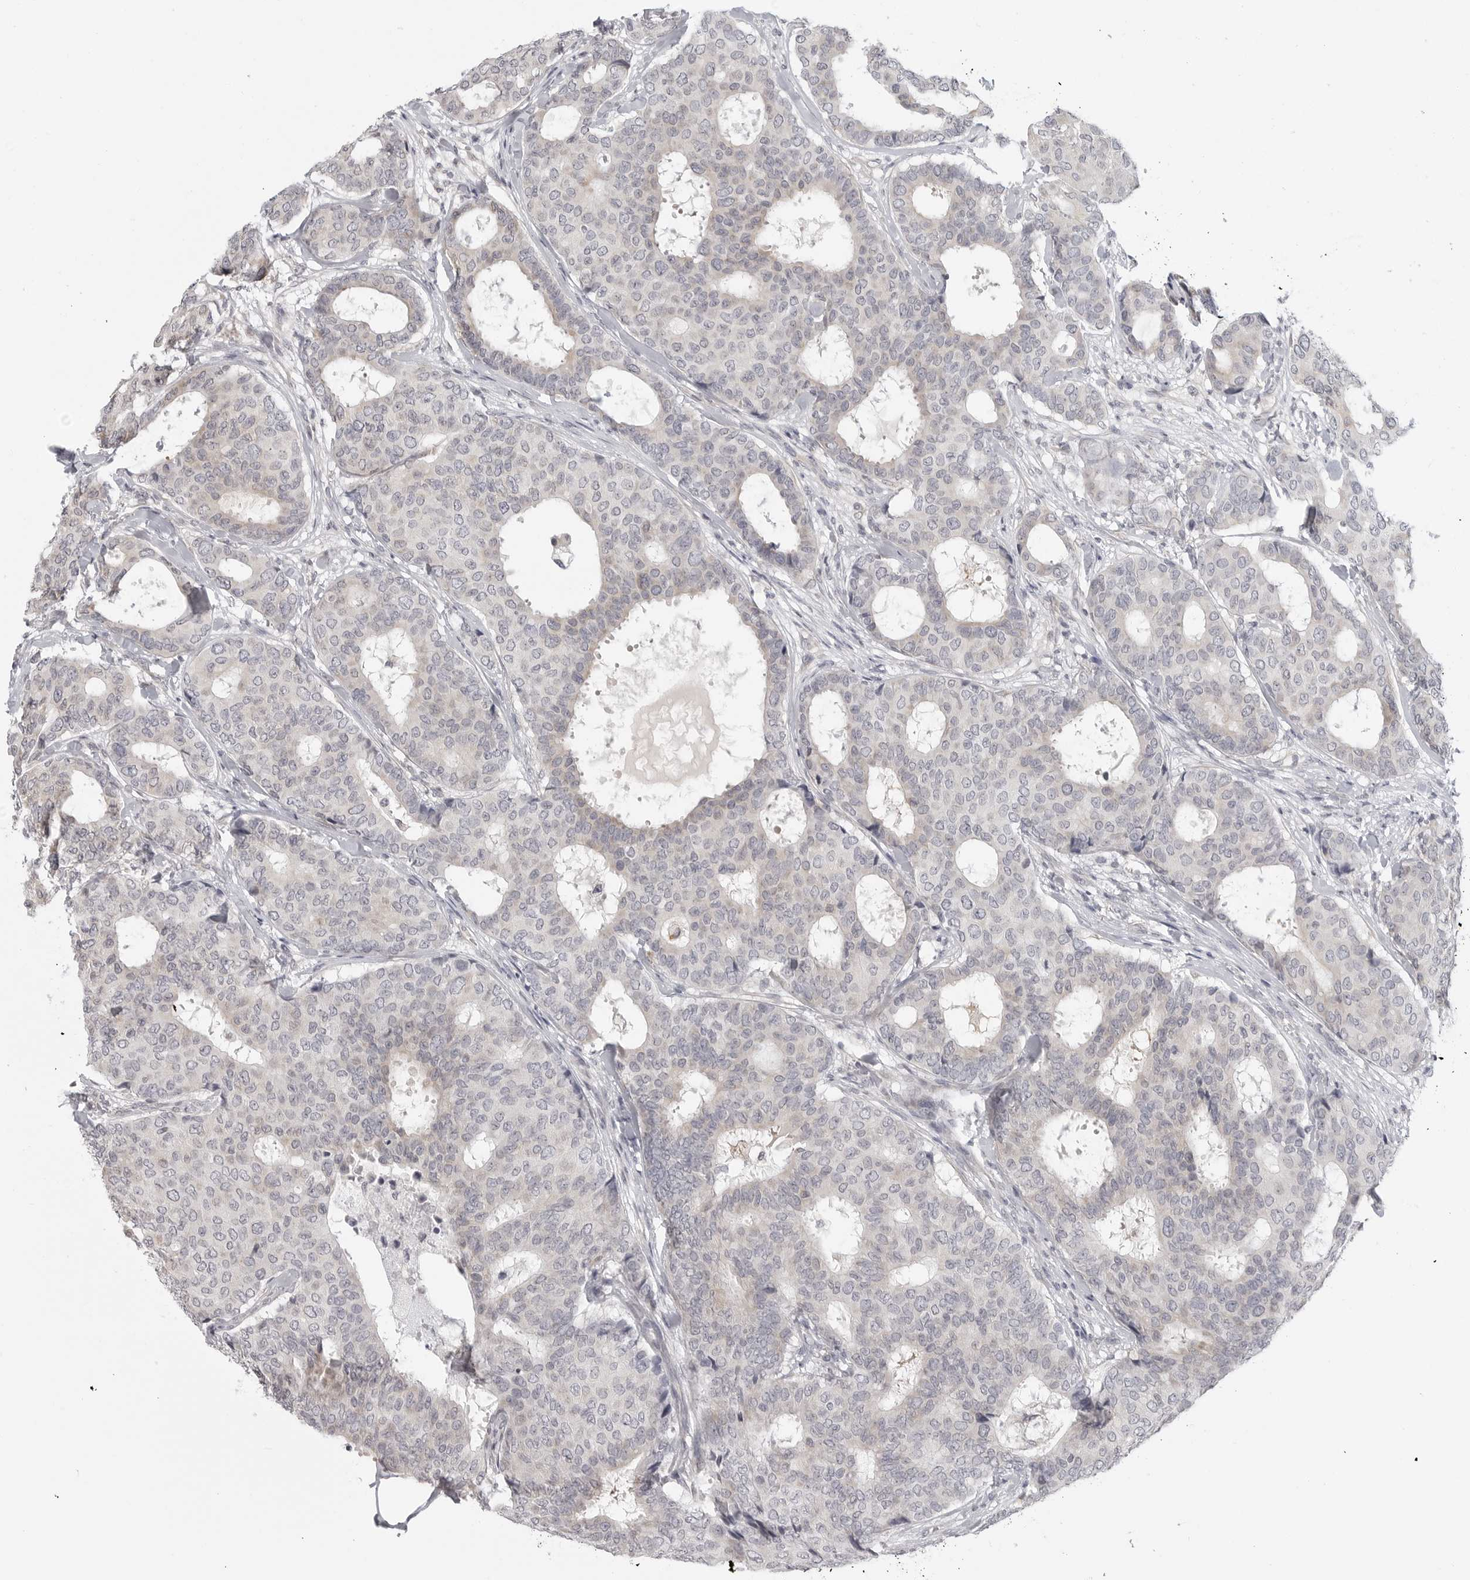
{"staining": {"intensity": "negative", "quantity": "none", "location": "none"}, "tissue": "breast cancer", "cell_type": "Tumor cells", "image_type": "cancer", "snomed": [{"axis": "morphology", "description": "Duct carcinoma"}, {"axis": "topography", "description": "Breast"}], "caption": "High power microscopy photomicrograph of an immunohistochemistry (IHC) photomicrograph of breast cancer, revealing no significant positivity in tumor cells.", "gene": "MAP7D1", "patient": {"sex": "female", "age": 75}}